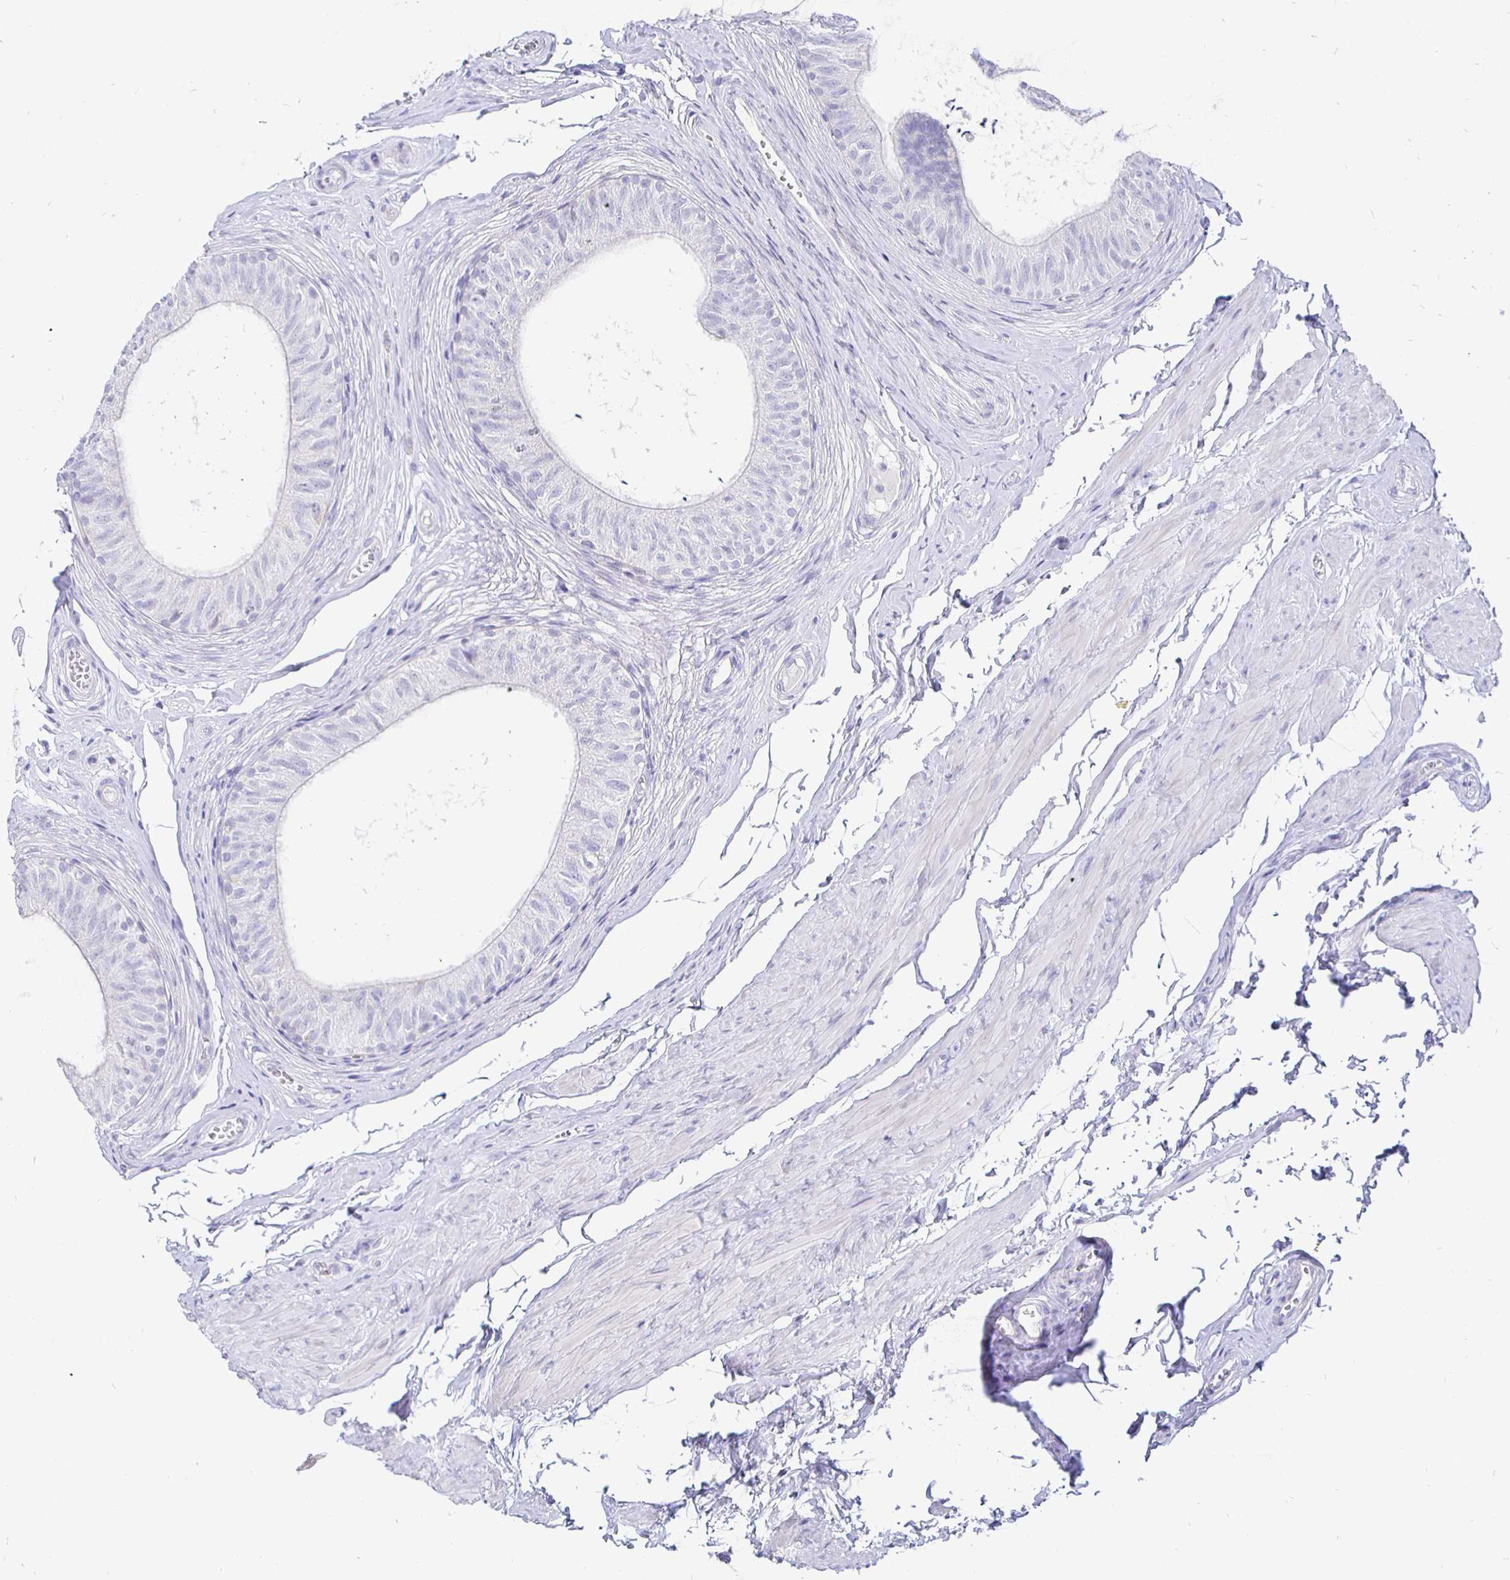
{"staining": {"intensity": "negative", "quantity": "none", "location": "none"}, "tissue": "epididymis", "cell_type": "Glandular cells", "image_type": "normal", "snomed": [{"axis": "morphology", "description": "Normal tissue, NOS"}, {"axis": "topography", "description": "Epididymis, spermatic cord, NOS"}, {"axis": "topography", "description": "Epididymis"}, {"axis": "topography", "description": "Peripheral nerve tissue"}], "caption": "Immunohistochemistry histopathology image of benign epididymis stained for a protein (brown), which reveals no positivity in glandular cells.", "gene": "CR2", "patient": {"sex": "male", "age": 29}}